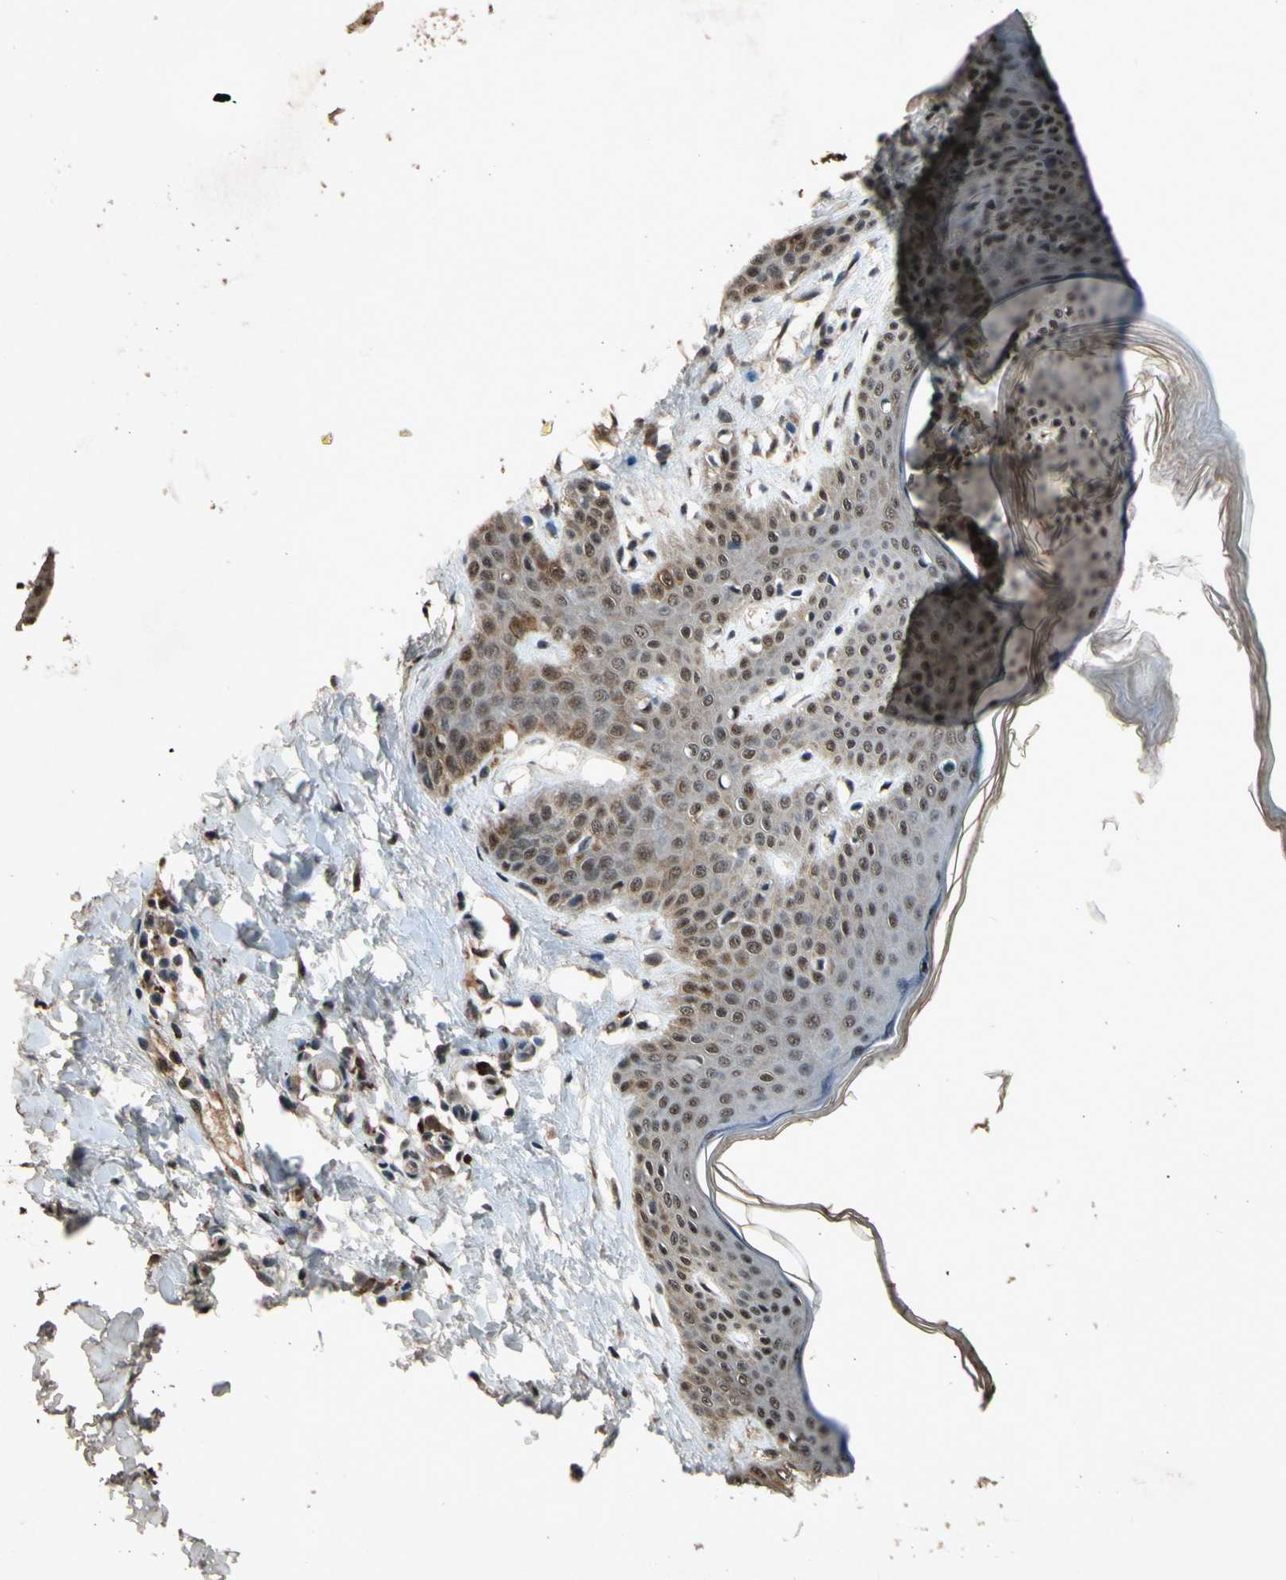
{"staining": {"intensity": "strong", "quantity": ">75%", "location": "cytoplasmic/membranous,nuclear"}, "tissue": "skin", "cell_type": "Fibroblasts", "image_type": "normal", "snomed": [{"axis": "morphology", "description": "Normal tissue, NOS"}, {"axis": "topography", "description": "Skin"}], "caption": "Immunohistochemical staining of normal human skin reveals strong cytoplasmic/membranous,nuclear protein expression in about >75% of fibroblasts.", "gene": "PML", "patient": {"sex": "female", "age": 17}}